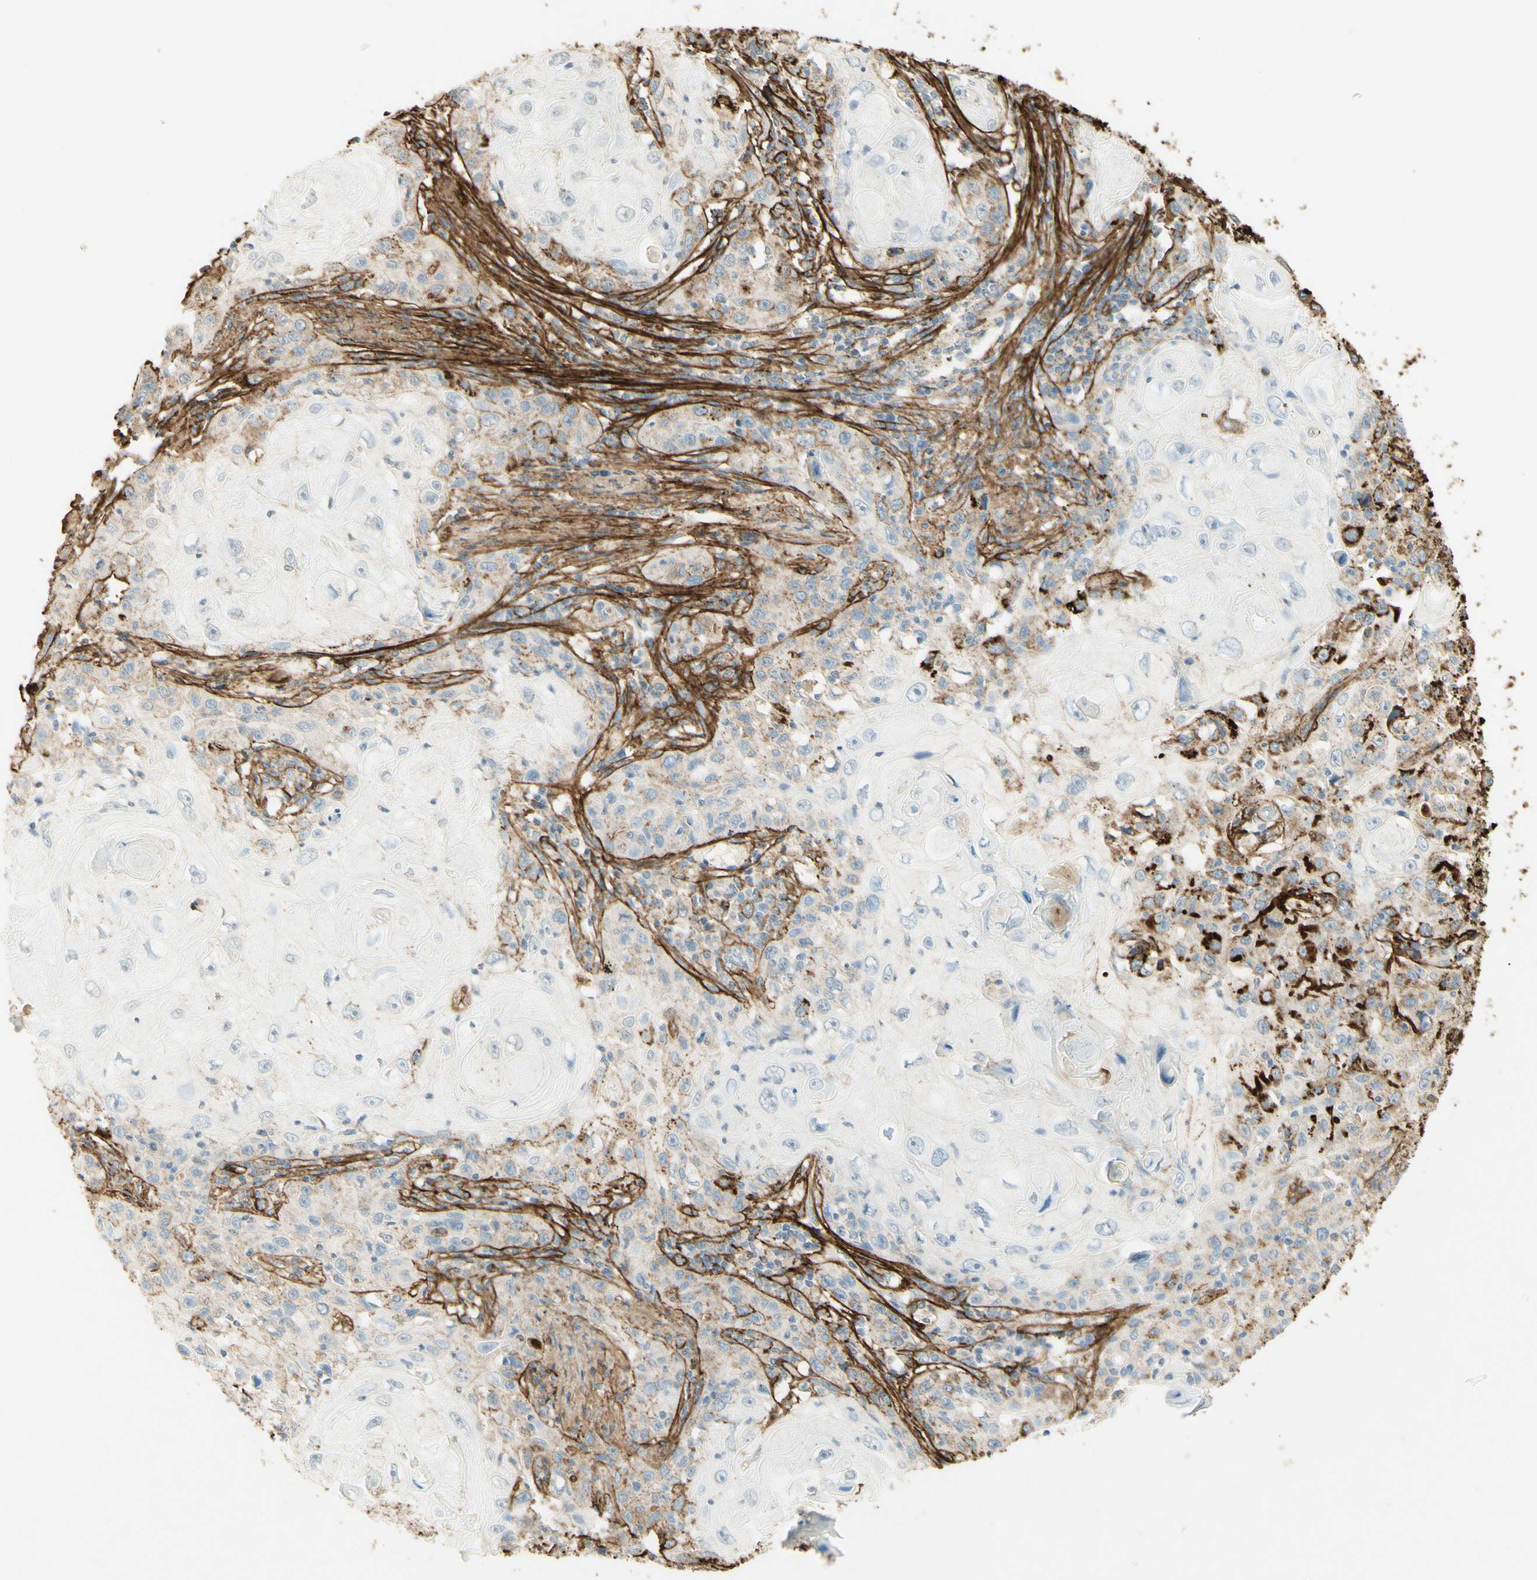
{"staining": {"intensity": "strong", "quantity": "<25%", "location": "cytoplasmic/membranous"}, "tissue": "skin cancer", "cell_type": "Tumor cells", "image_type": "cancer", "snomed": [{"axis": "morphology", "description": "Squamous cell carcinoma, NOS"}, {"axis": "topography", "description": "Skin"}], "caption": "Human skin cancer stained for a protein (brown) displays strong cytoplasmic/membranous positive expression in approximately <25% of tumor cells.", "gene": "TNN", "patient": {"sex": "female", "age": 88}}